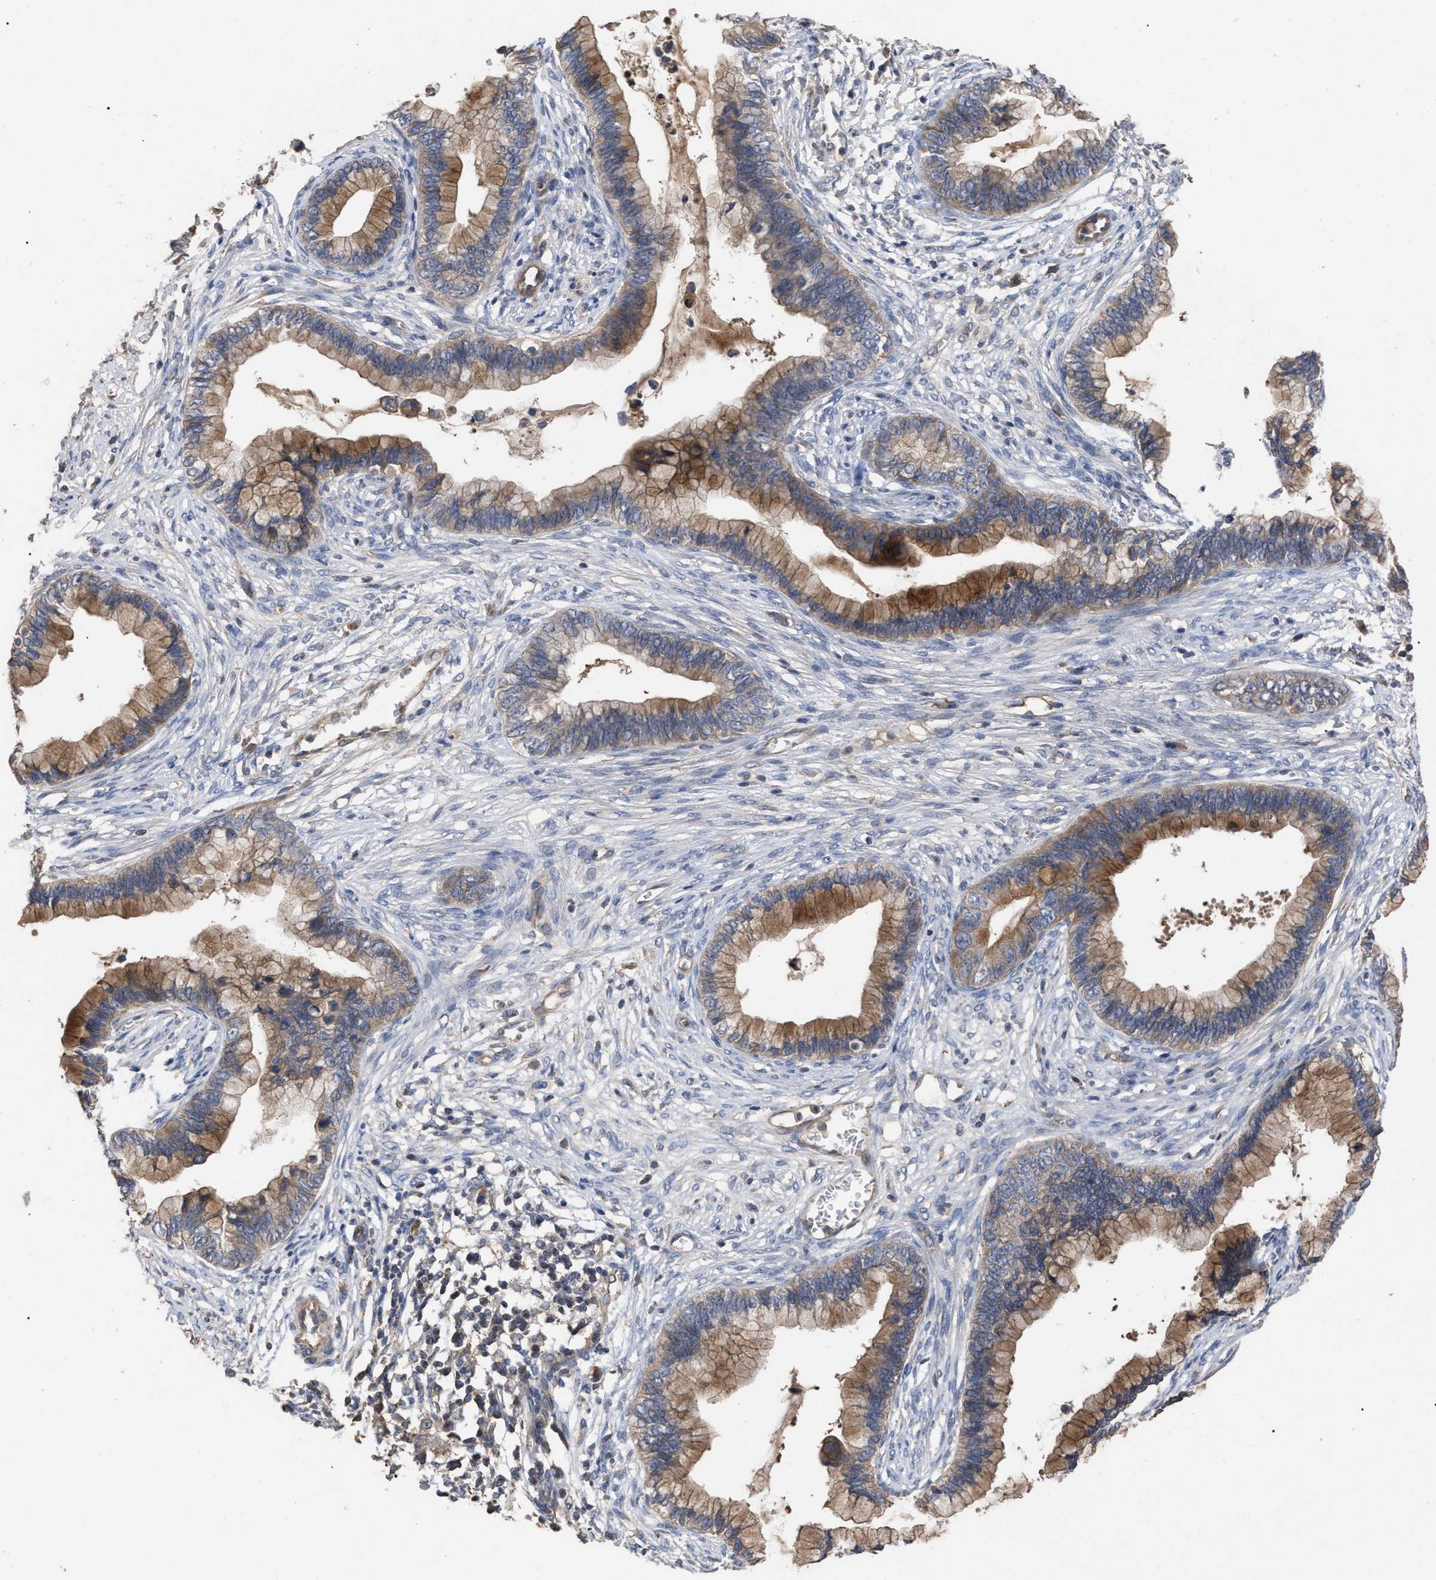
{"staining": {"intensity": "moderate", "quantity": ">75%", "location": "cytoplasmic/membranous"}, "tissue": "cervical cancer", "cell_type": "Tumor cells", "image_type": "cancer", "snomed": [{"axis": "morphology", "description": "Adenocarcinoma, NOS"}, {"axis": "topography", "description": "Cervix"}], "caption": "Human adenocarcinoma (cervical) stained for a protein (brown) shows moderate cytoplasmic/membranous positive expression in approximately >75% of tumor cells.", "gene": "BTN2A1", "patient": {"sex": "female", "age": 44}}